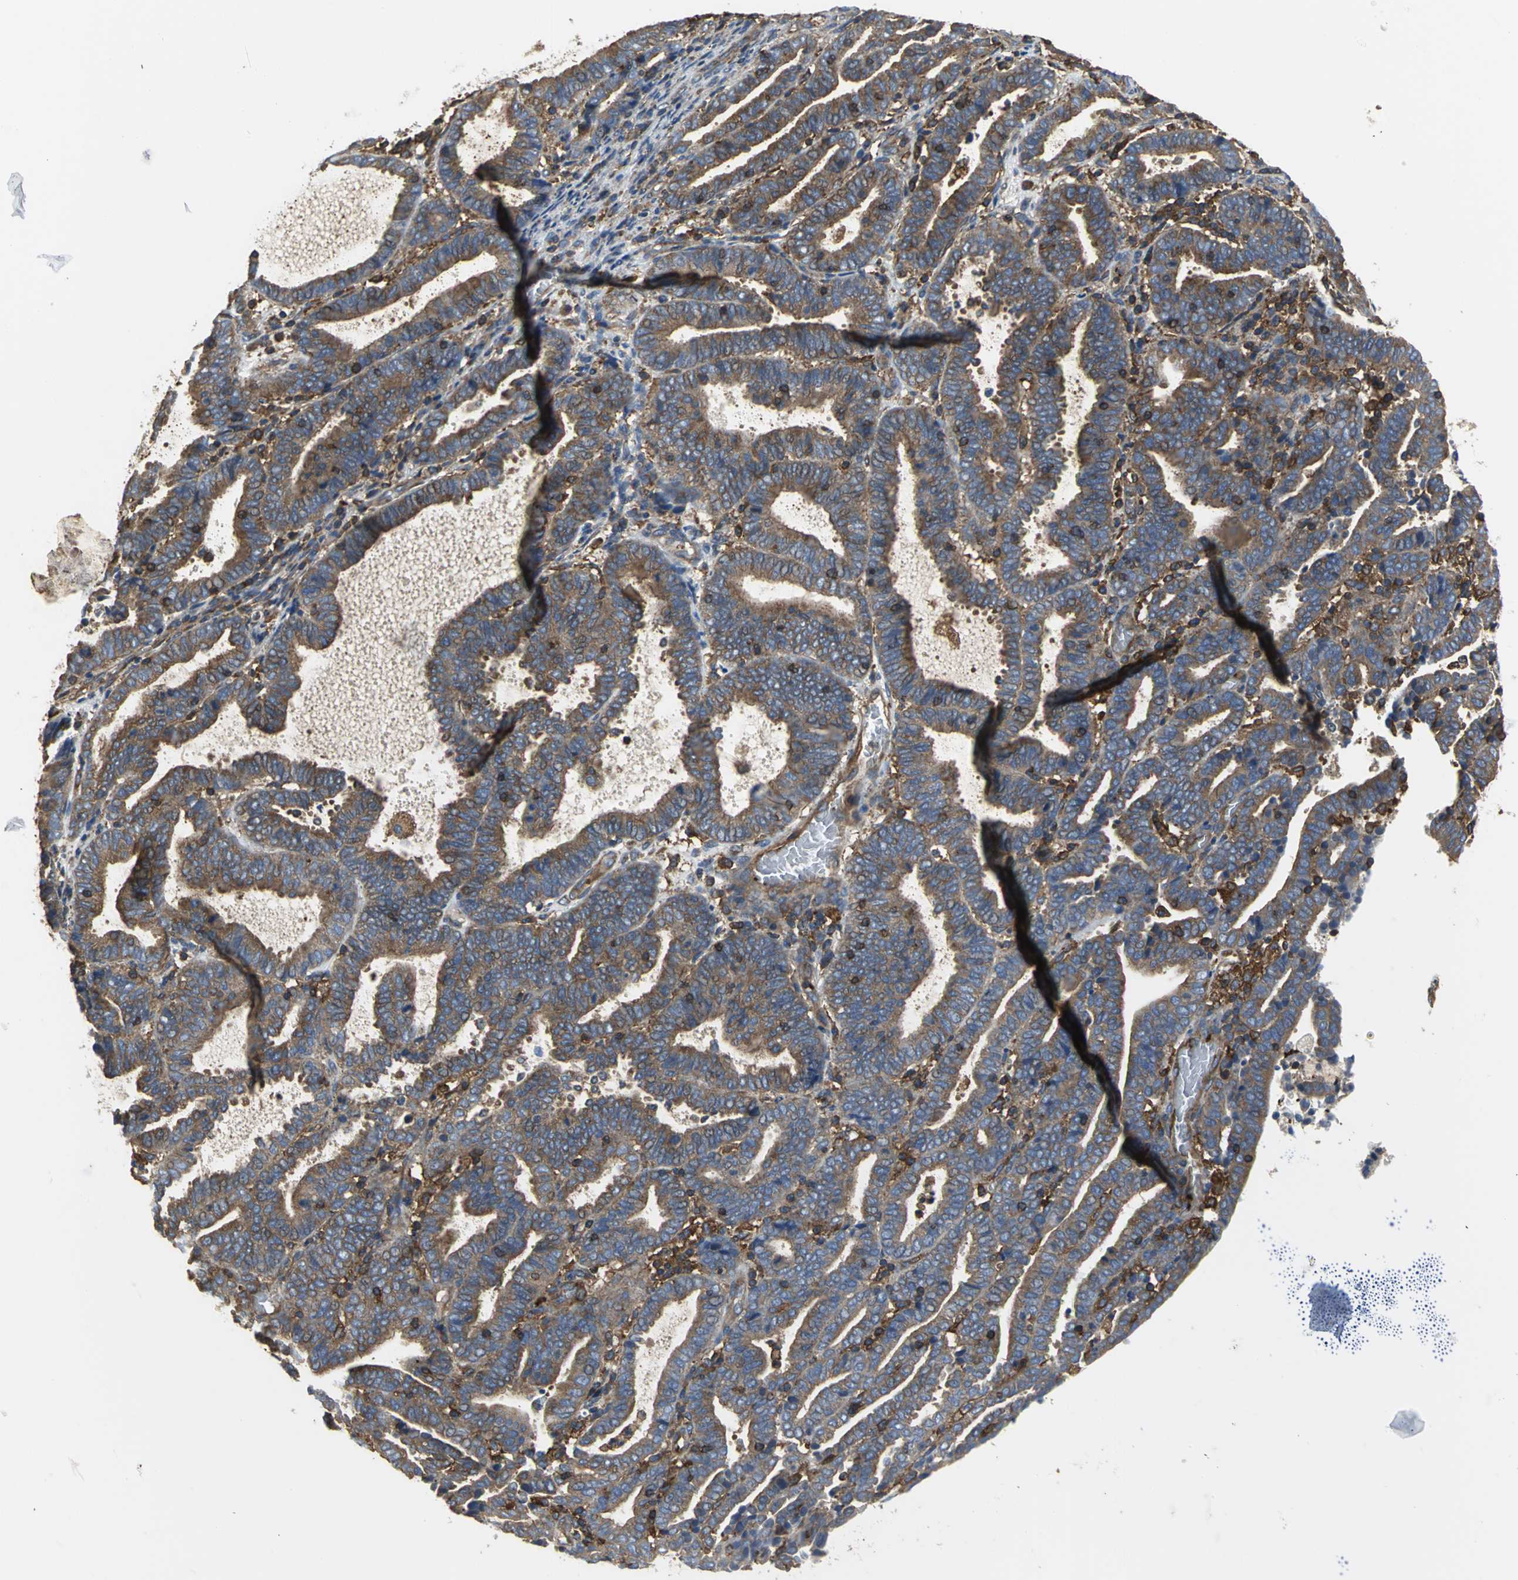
{"staining": {"intensity": "moderate", "quantity": ">75%", "location": "cytoplasmic/membranous"}, "tissue": "endometrial cancer", "cell_type": "Tumor cells", "image_type": "cancer", "snomed": [{"axis": "morphology", "description": "Adenocarcinoma, NOS"}, {"axis": "topography", "description": "Uterus"}], "caption": "Adenocarcinoma (endometrial) stained with IHC demonstrates moderate cytoplasmic/membranous expression in about >75% of tumor cells.", "gene": "TLN1", "patient": {"sex": "female", "age": 83}}